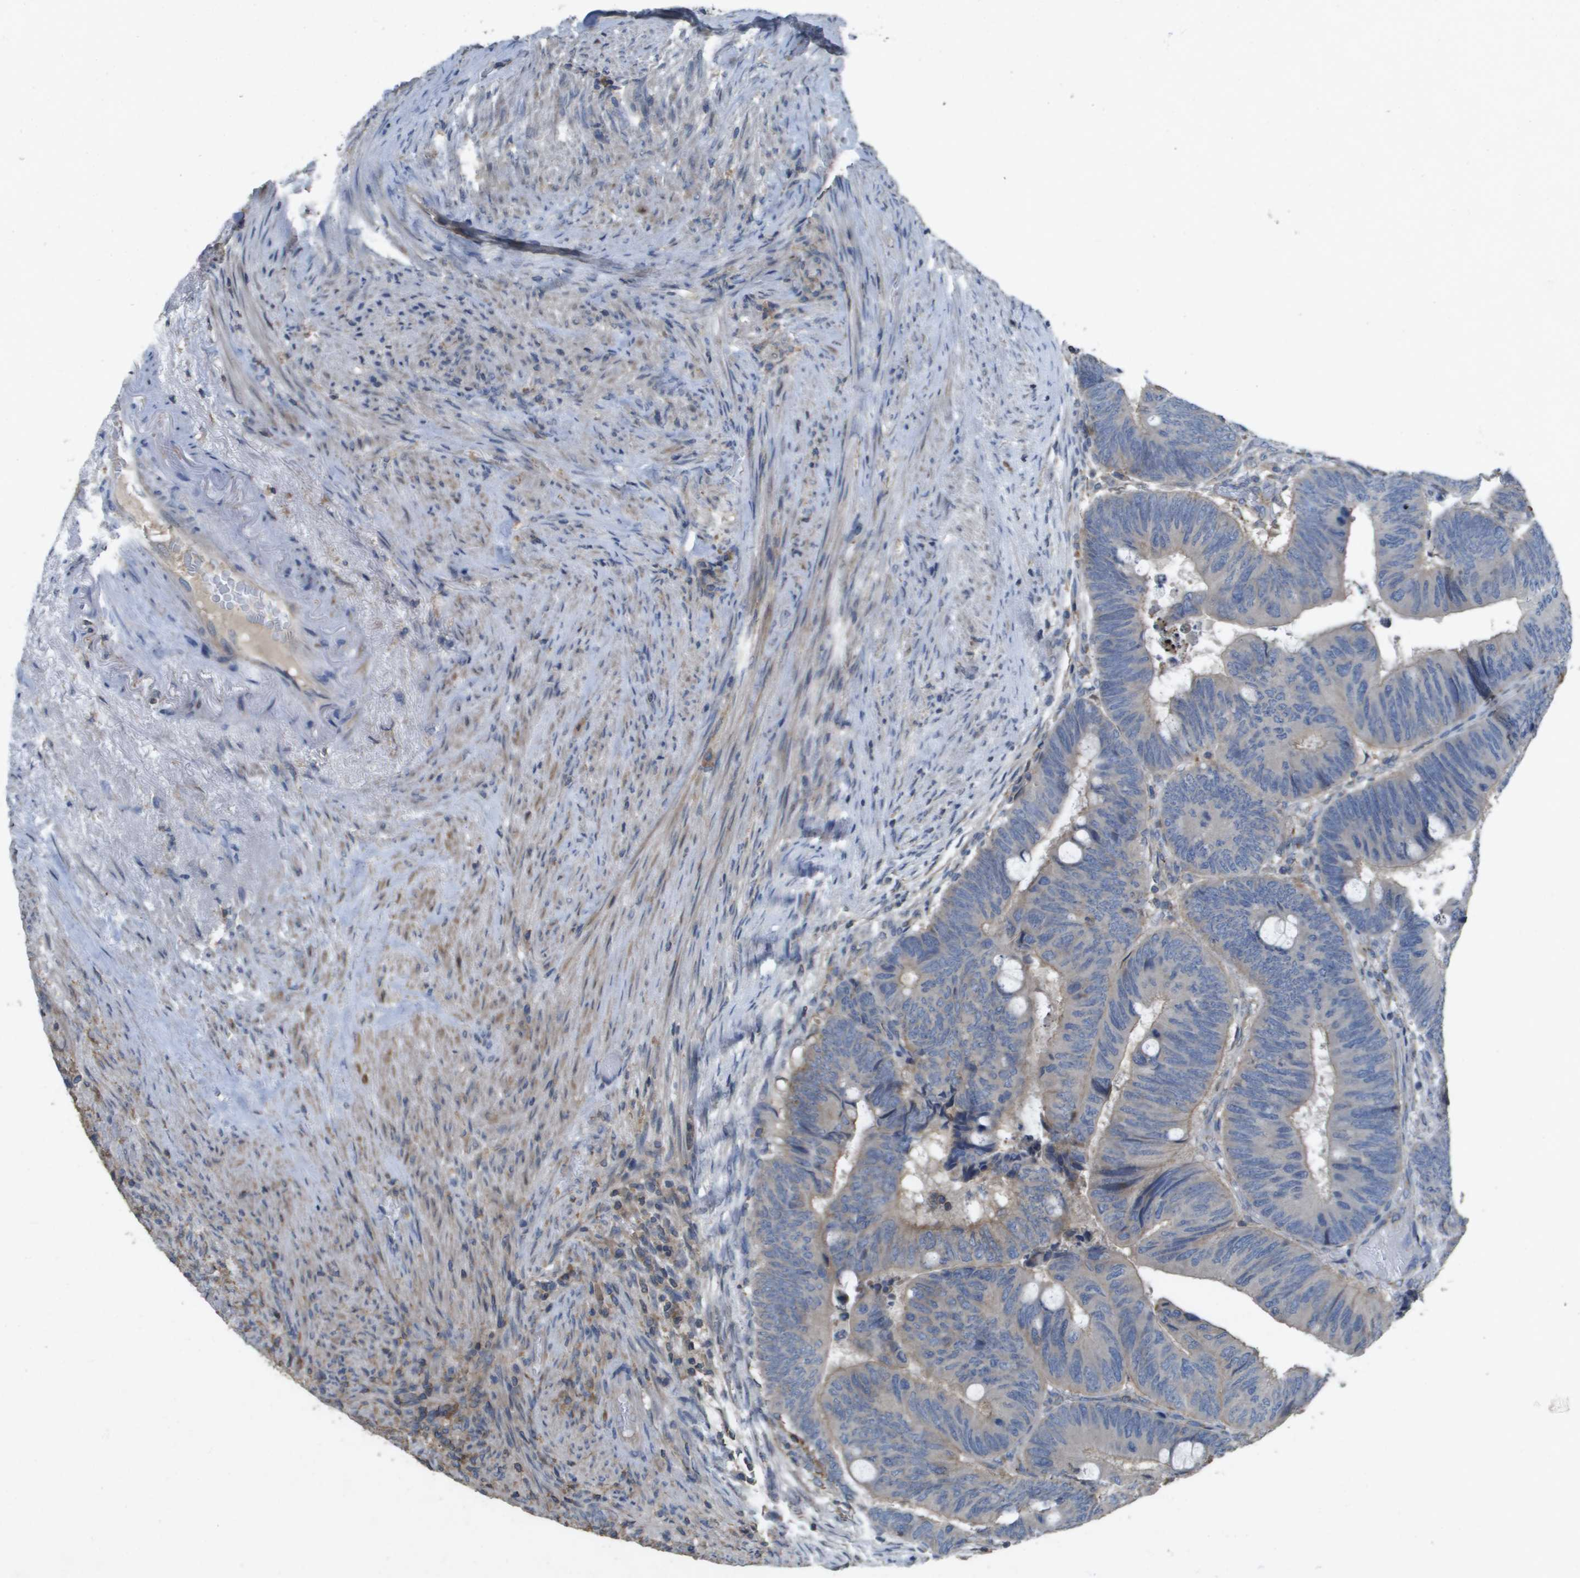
{"staining": {"intensity": "weak", "quantity": "<25%", "location": "cytoplasmic/membranous"}, "tissue": "colorectal cancer", "cell_type": "Tumor cells", "image_type": "cancer", "snomed": [{"axis": "morphology", "description": "Normal tissue, NOS"}, {"axis": "morphology", "description": "Adenocarcinoma, NOS"}, {"axis": "topography", "description": "Rectum"}], "caption": "The histopathology image shows no significant expression in tumor cells of adenocarcinoma (colorectal).", "gene": "CLCA4", "patient": {"sex": "male", "age": 92}}